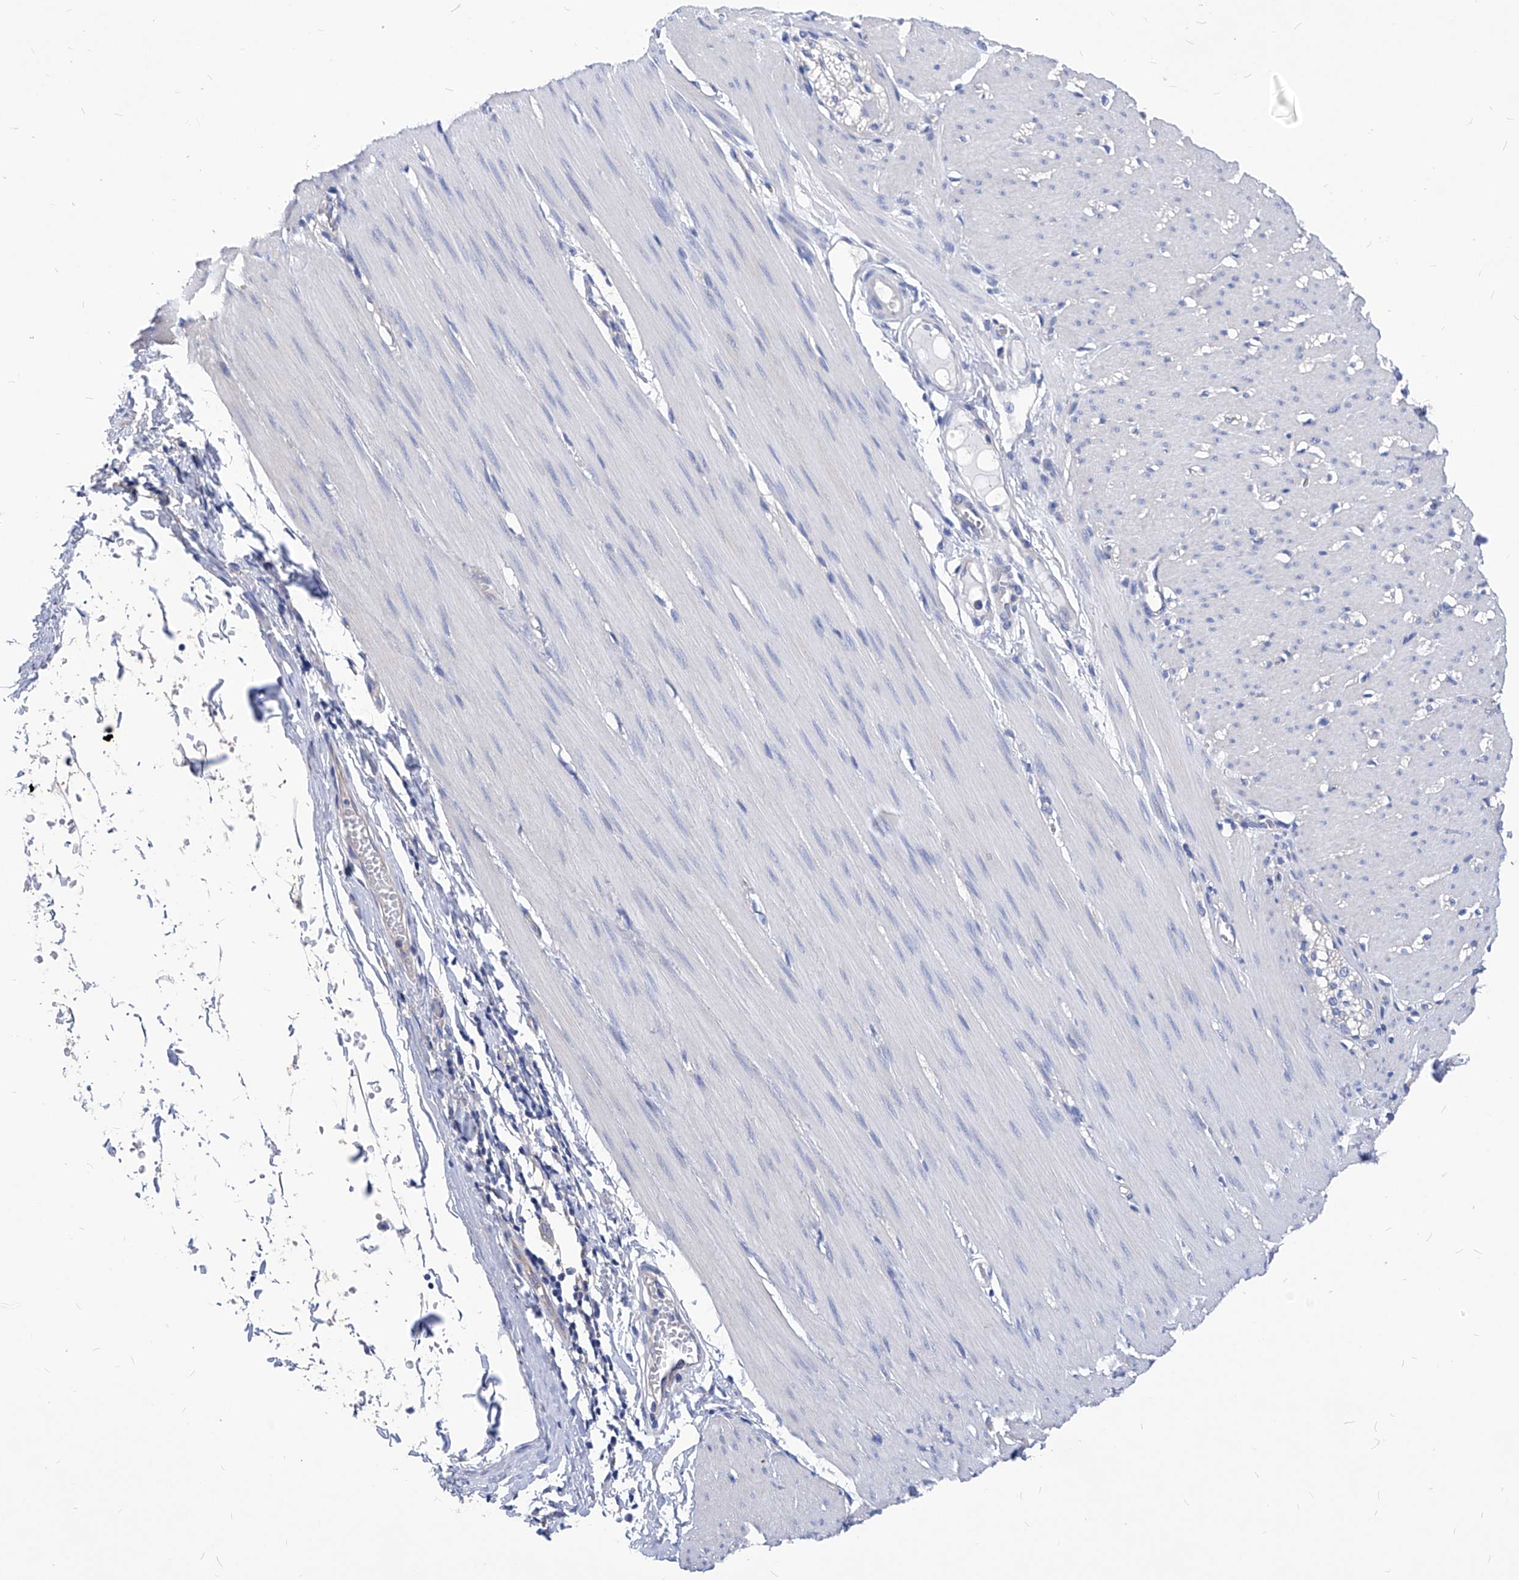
{"staining": {"intensity": "negative", "quantity": "none", "location": "none"}, "tissue": "smooth muscle", "cell_type": "Smooth muscle cells", "image_type": "normal", "snomed": [{"axis": "morphology", "description": "Normal tissue, NOS"}, {"axis": "morphology", "description": "Adenocarcinoma, NOS"}, {"axis": "topography", "description": "Colon"}, {"axis": "topography", "description": "Peripheral nerve tissue"}], "caption": "IHC histopathology image of benign smooth muscle: human smooth muscle stained with DAB (3,3'-diaminobenzidine) shows no significant protein positivity in smooth muscle cells. (DAB (3,3'-diaminobenzidine) immunohistochemistry (IHC), high magnification).", "gene": "XPNPEP1", "patient": {"sex": "male", "age": 14}}